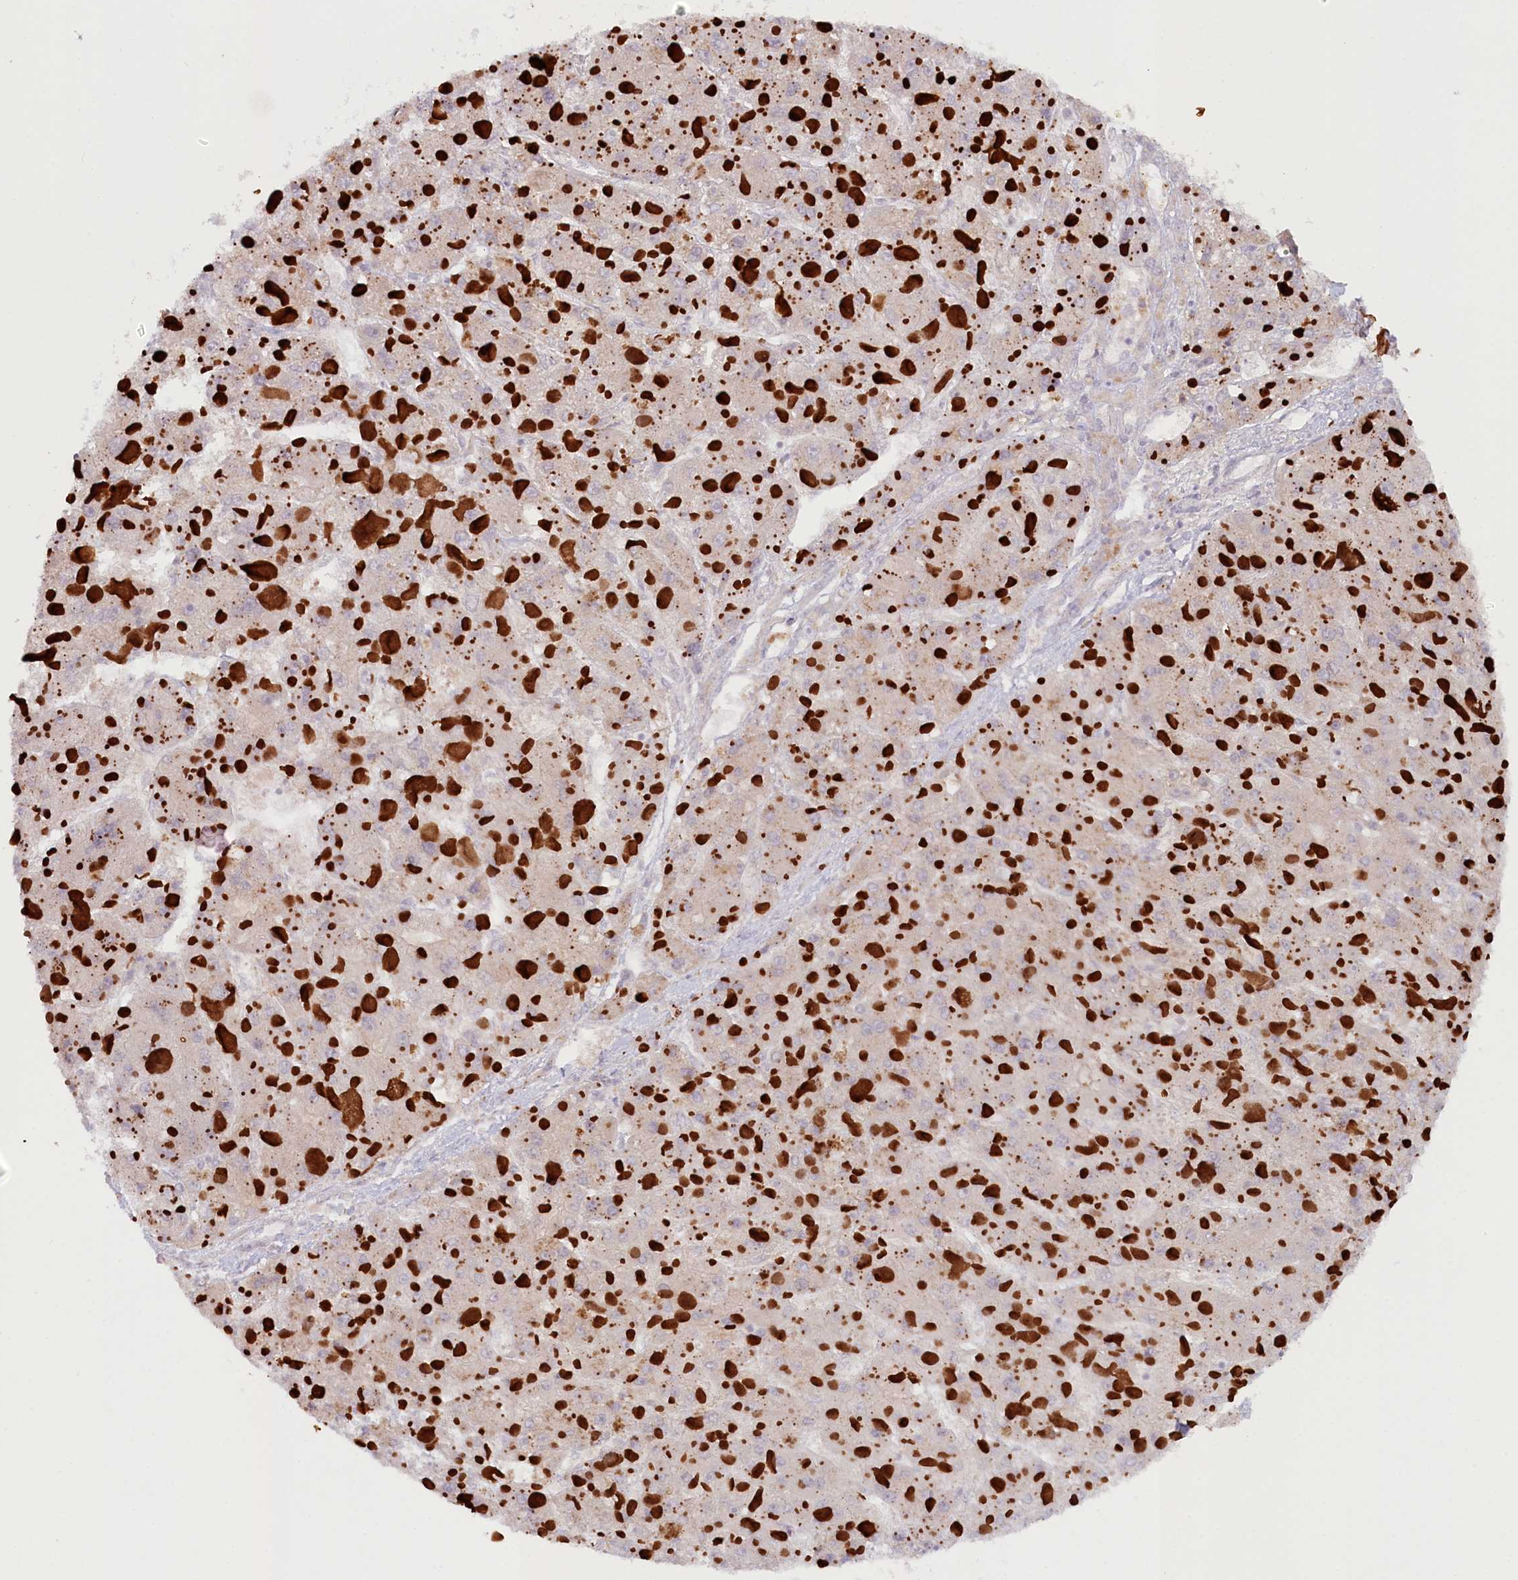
{"staining": {"intensity": "weak", "quantity": "25%-75%", "location": "cytoplasmic/membranous"}, "tissue": "liver cancer", "cell_type": "Tumor cells", "image_type": "cancer", "snomed": [{"axis": "morphology", "description": "Carcinoma, Hepatocellular, NOS"}, {"axis": "topography", "description": "Liver"}], "caption": "Weak cytoplasmic/membranous positivity is identified in approximately 25%-75% of tumor cells in hepatocellular carcinoma (liver).", "gene": "PSAPL1", "patient": {"sex": "female", "age": 73}}